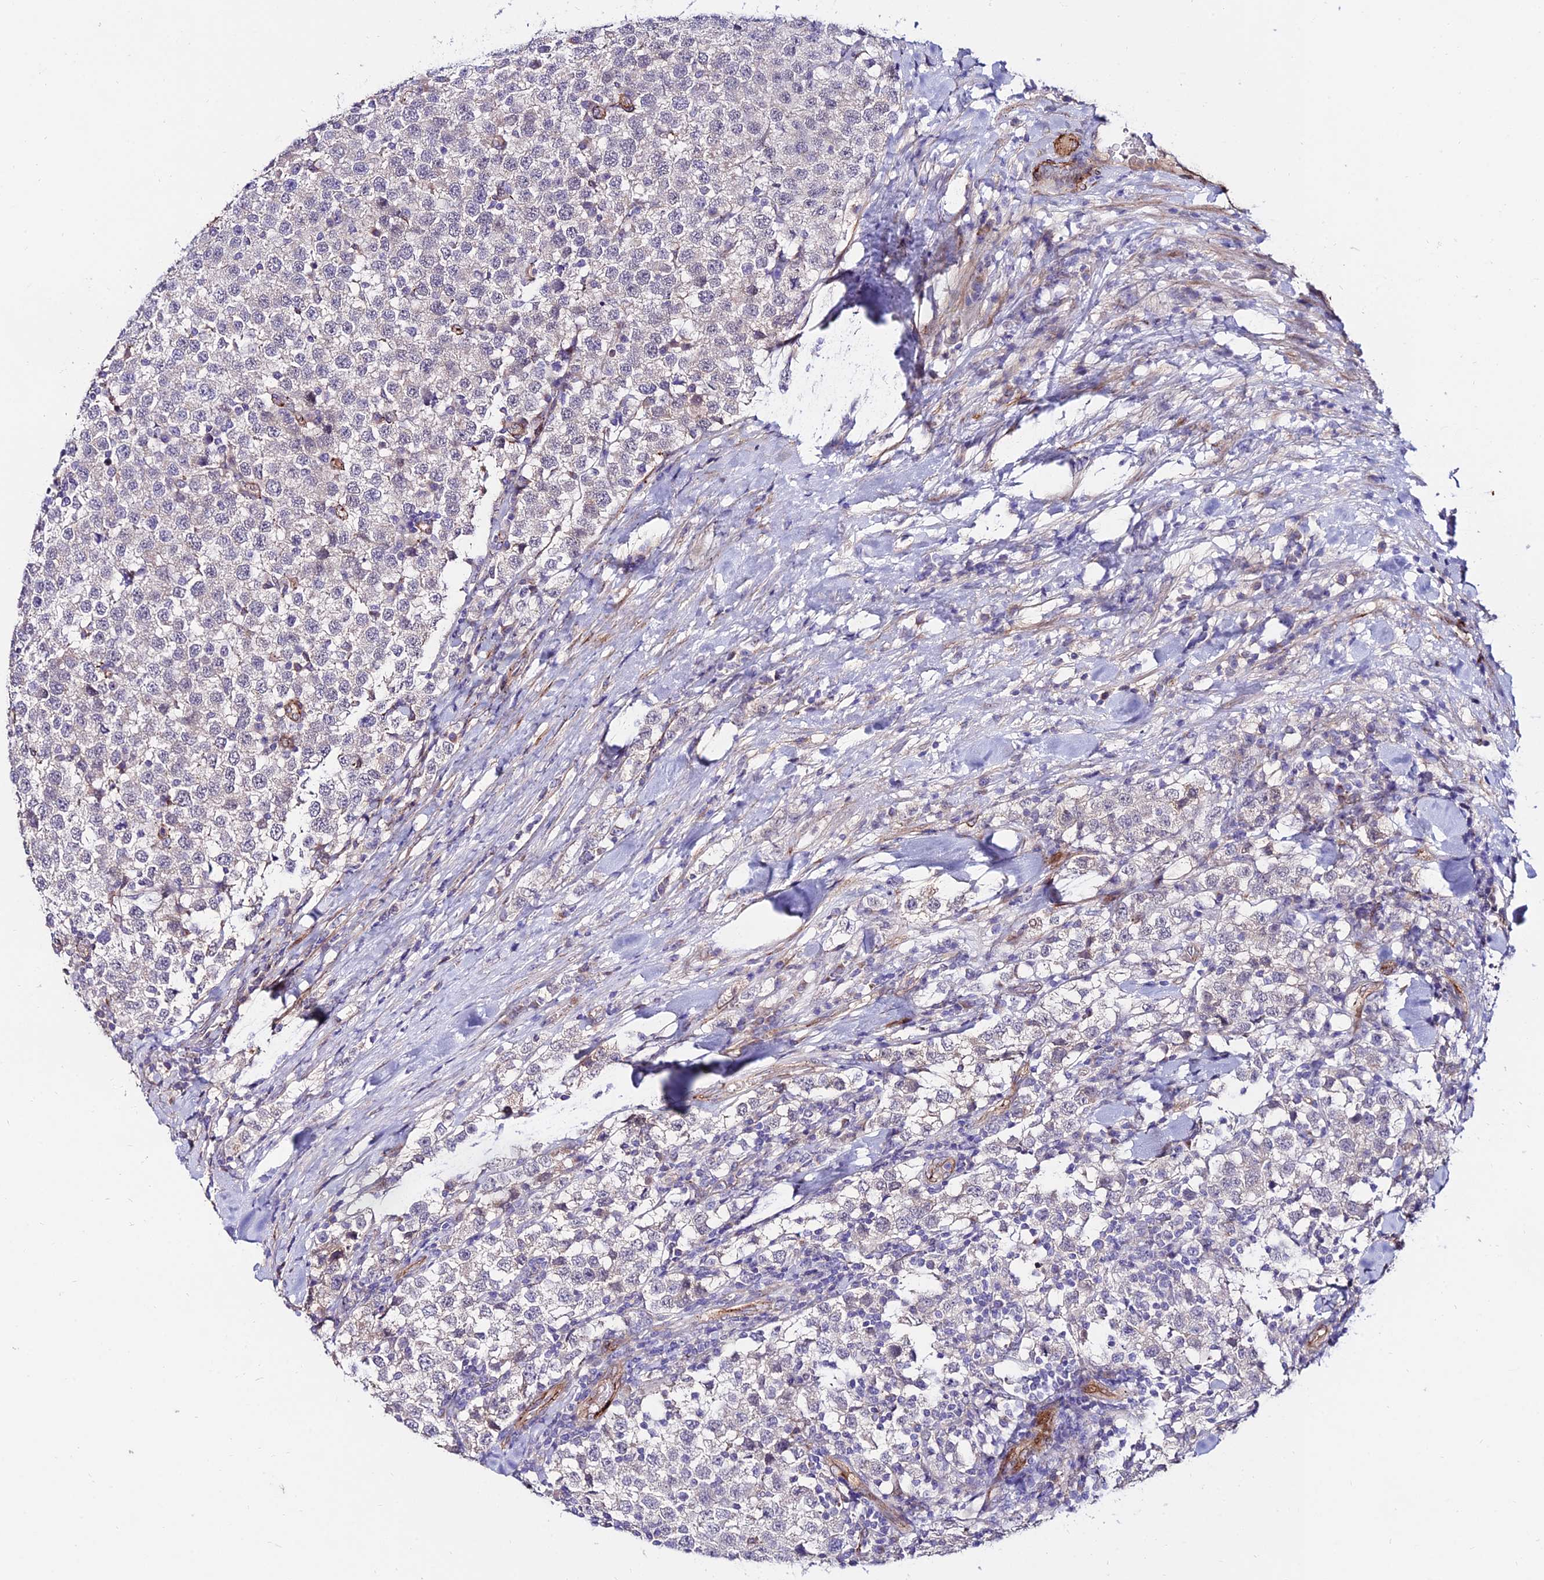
{"staining": {"intensity": "negative", "quantity": "none", "location": "none"}, "tissue": "testis cancer", "cell_type": "Tumor cells", "image_type": "cancer", "snomed": [{"axis": "morphology", "description": "Seminoma, NOS"}, {"axis": "topography", "description": "Testis"}], "caption": "High magnification brightfield microscopy of testis cancer (seminoma) stained with DAB (3,3'-diaminobenzidine) (brown) and counterstained with hematoxylin (blue): tumor cells show no significant positivity.", "gene": "ALDH3B2", "patient": {"sex": "male", "age": 34}}